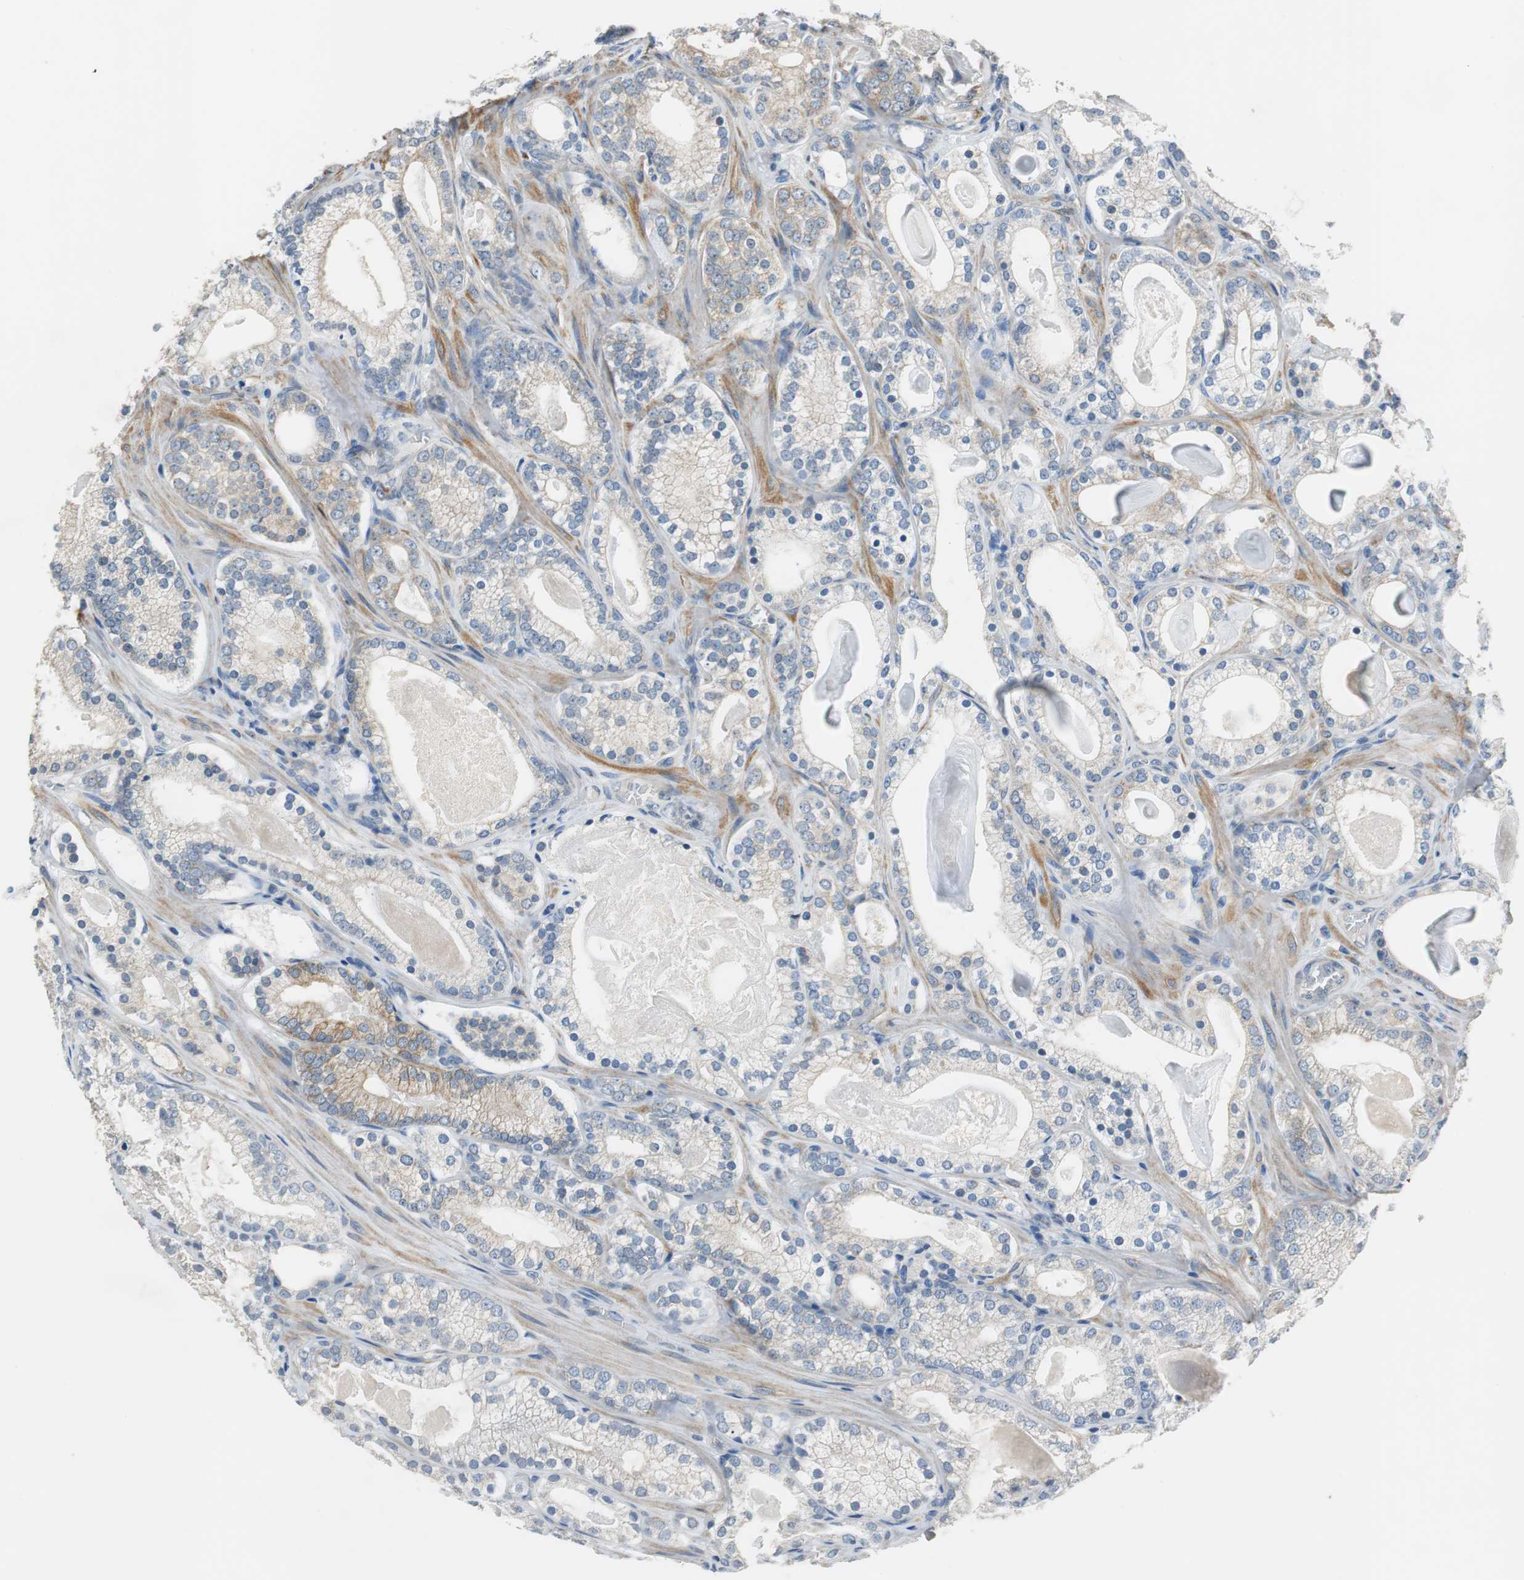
{"staining": {"intensity": "moderate", "quantity": "25%-75%", "location": "cytoplasmic/membranous"}, "tissue": "prostate cancer", "cell_type": "Tumor cells", "image_type": "cancer", "snomed": [{"axis": "morphology", "description": "Adenocarcinoma, Low grade"}, {"axis": "topography", "description": "Prostate"}], "caption": "Immunohistochemistry (IHC) (DAB (3,3'-diaminobenzidine)) staining of human adenocarcinoma (low-grade) (prostate) shows moderate cytoplasmic/membranous protein expression in approximately 25%-75% of tumor cells.", "gene": "FADS2", "patient": {"sex": "male", "age": 59}}